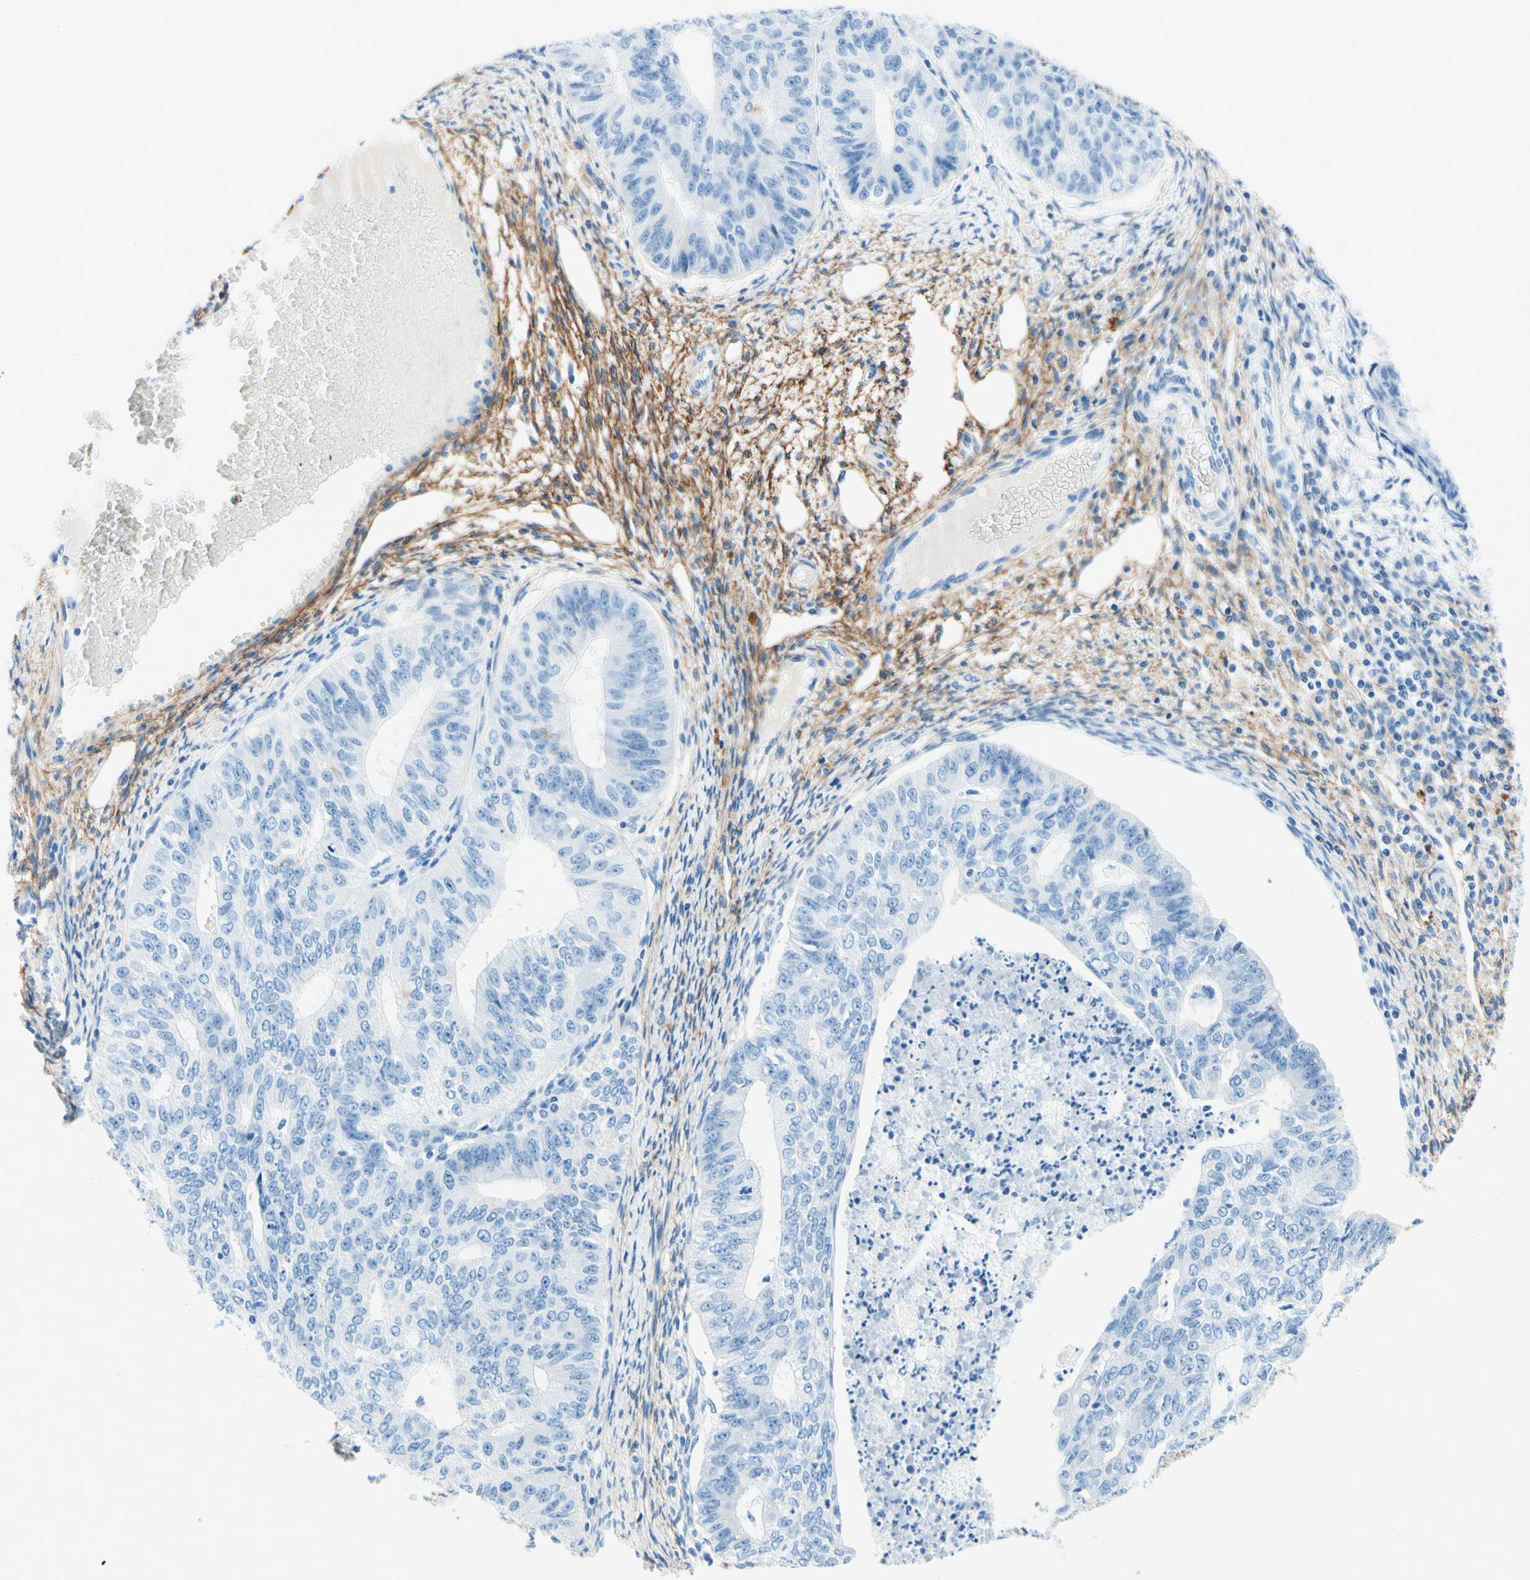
{"staining": {"intensity": "negative", "quantity": "none", "location": "none"}, "tissue": "endometrial cancer", "cell_type": "Tumor cells", "image_type": "cancer", "snomed": [{"axis": "morphology", "description": "Adenocarcinoma, NOS"}, {"axis": "topography", "description": "Endometrium"}], "caption": "This is a micrograph of IHC staining of adenocarcinoma (endometrial), which shows no staining in tumor cells.", "gene": "MFAP5", "patient": {"sex": "female", "age": 32}}